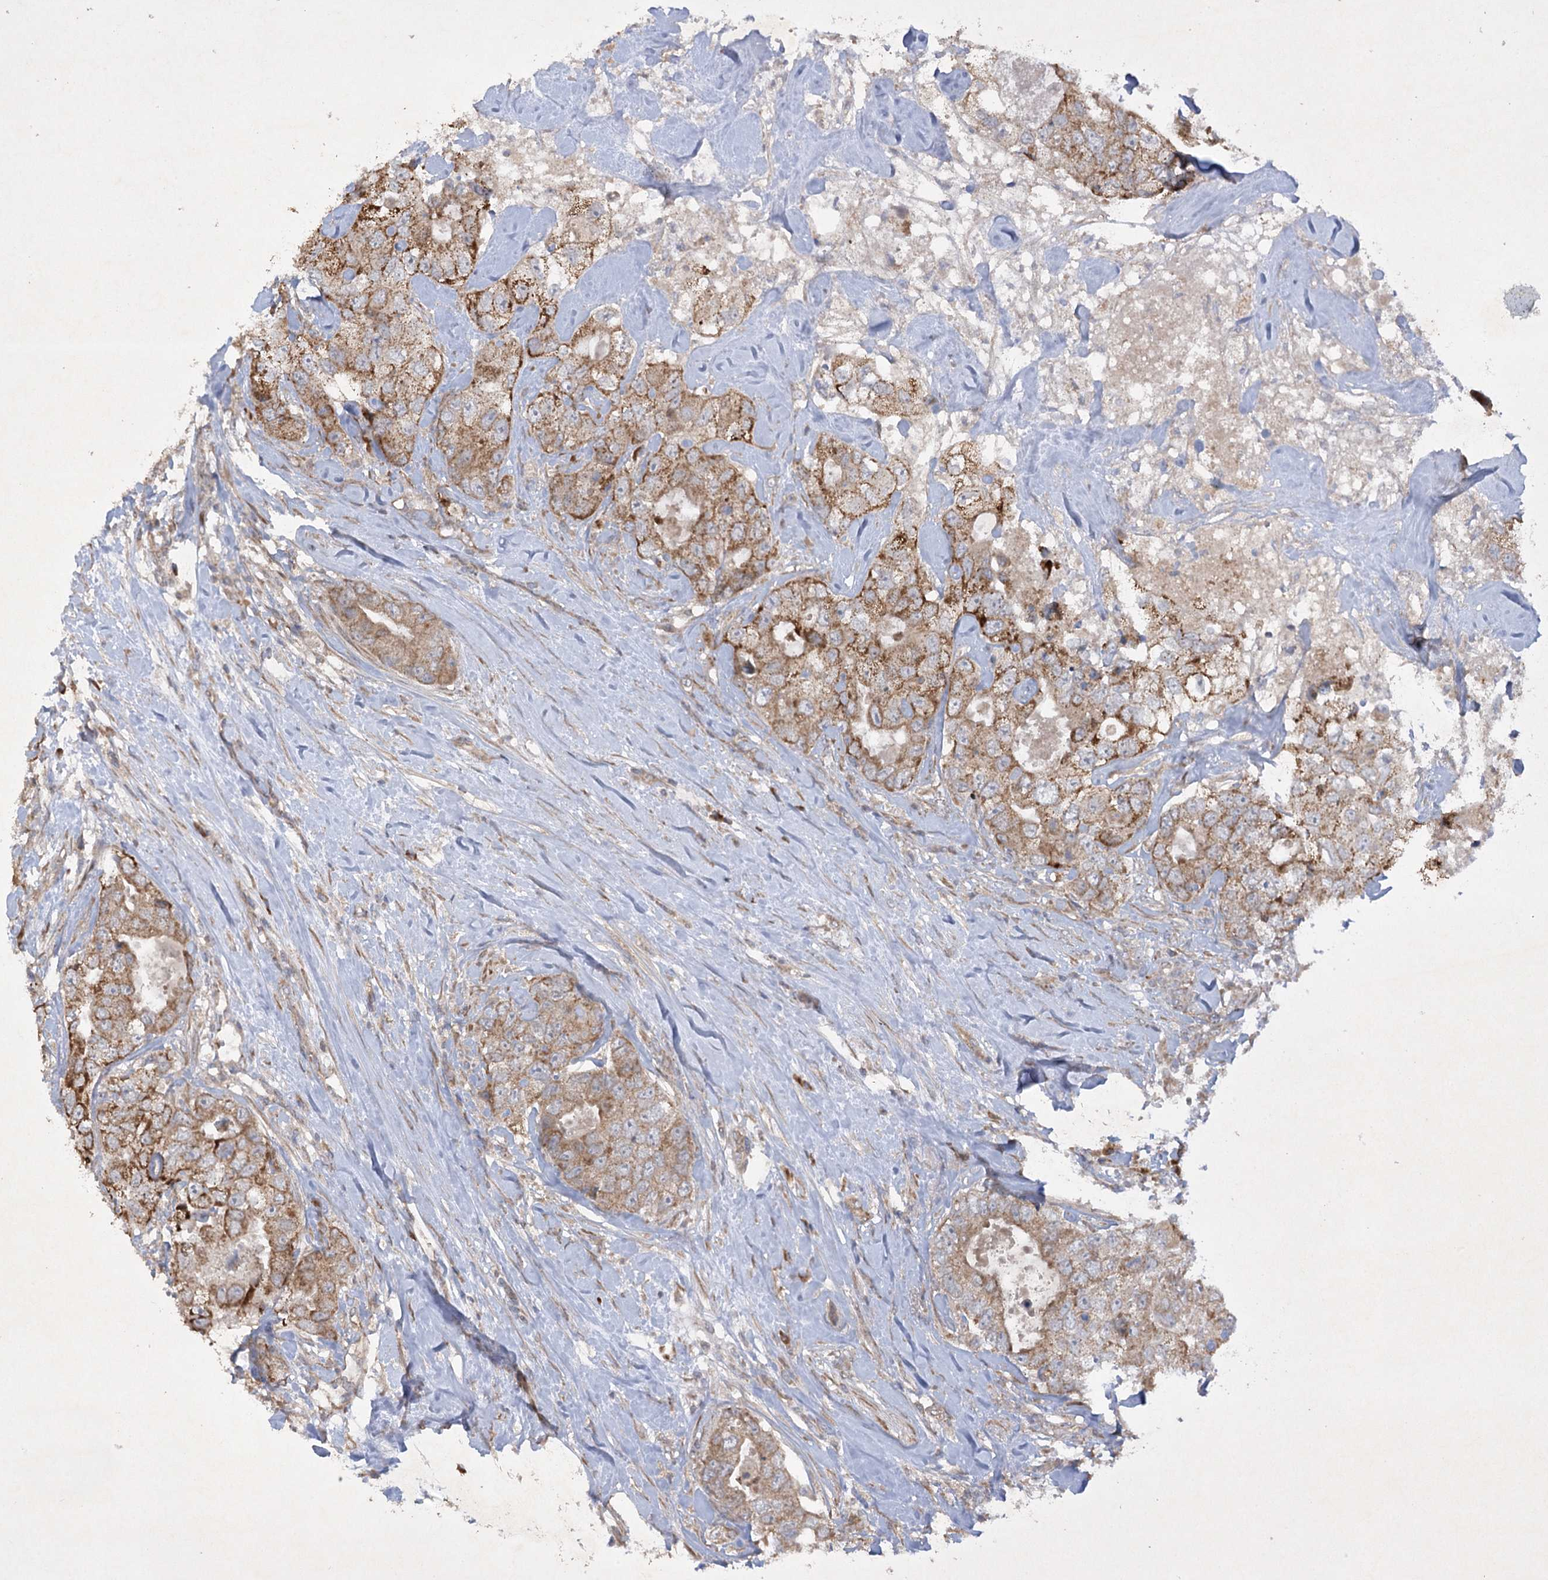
{"staining": {"intensity": "moderate", "quantity": ">75%", "location": "cytoplasmic/membranous"}, "tissue": "breast cancer", "cell_type": "Tumor cells", "image_type": "cancer", "snomed": [{"axis": "morphology", "description": "Duct carcinoma"}, {"axis": "topography", "description": "Breast"}], "caption": "Protein expression analysis of human invasive ductal carcinoma (breast) reveals moderate cytoplasmic/membranous staining in approximately >75% of tumor cells.", "gene": "TRAF3IP1", "patient": {"sex": "female", "age": 62}}